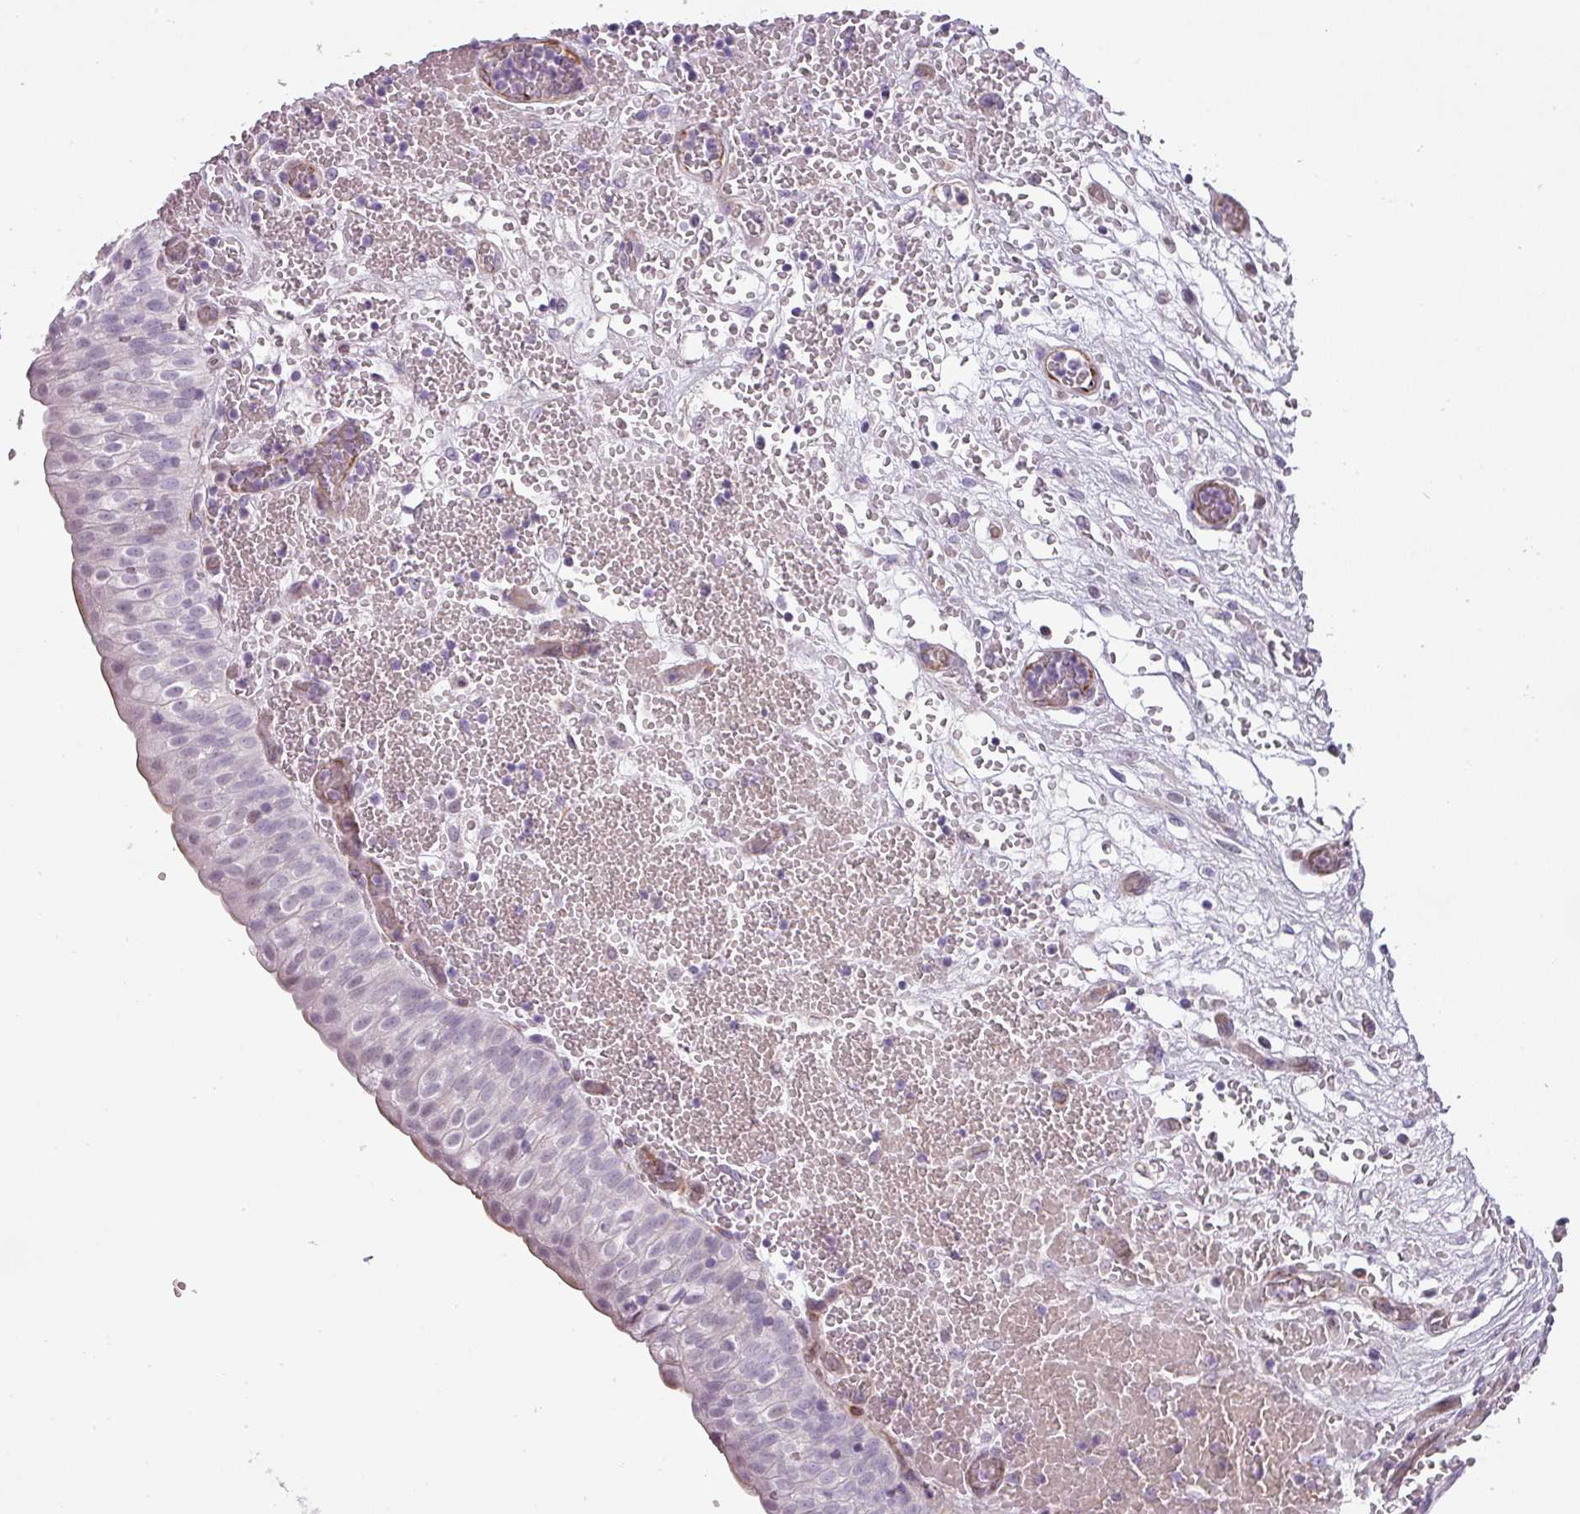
{"staining": {"intensity": "weak", "quantity": "<25%", "location": "nuclear"}, "tissue": "urinary bladder", "cell_type": "Urothelial cells", "image_type": "normal", "snomed": [{"axis": "morphology", "description": "Normal tissue, NOS"}, {"axis": "topography", "description": "Urinary bladder"}], "caption": "A histopathology image of urinary bladder stained for a protein demonstrates no brown staining in urothelial cells.", "gene": "CHRDL1", "patient": {"sex": "male", "age": 55}}